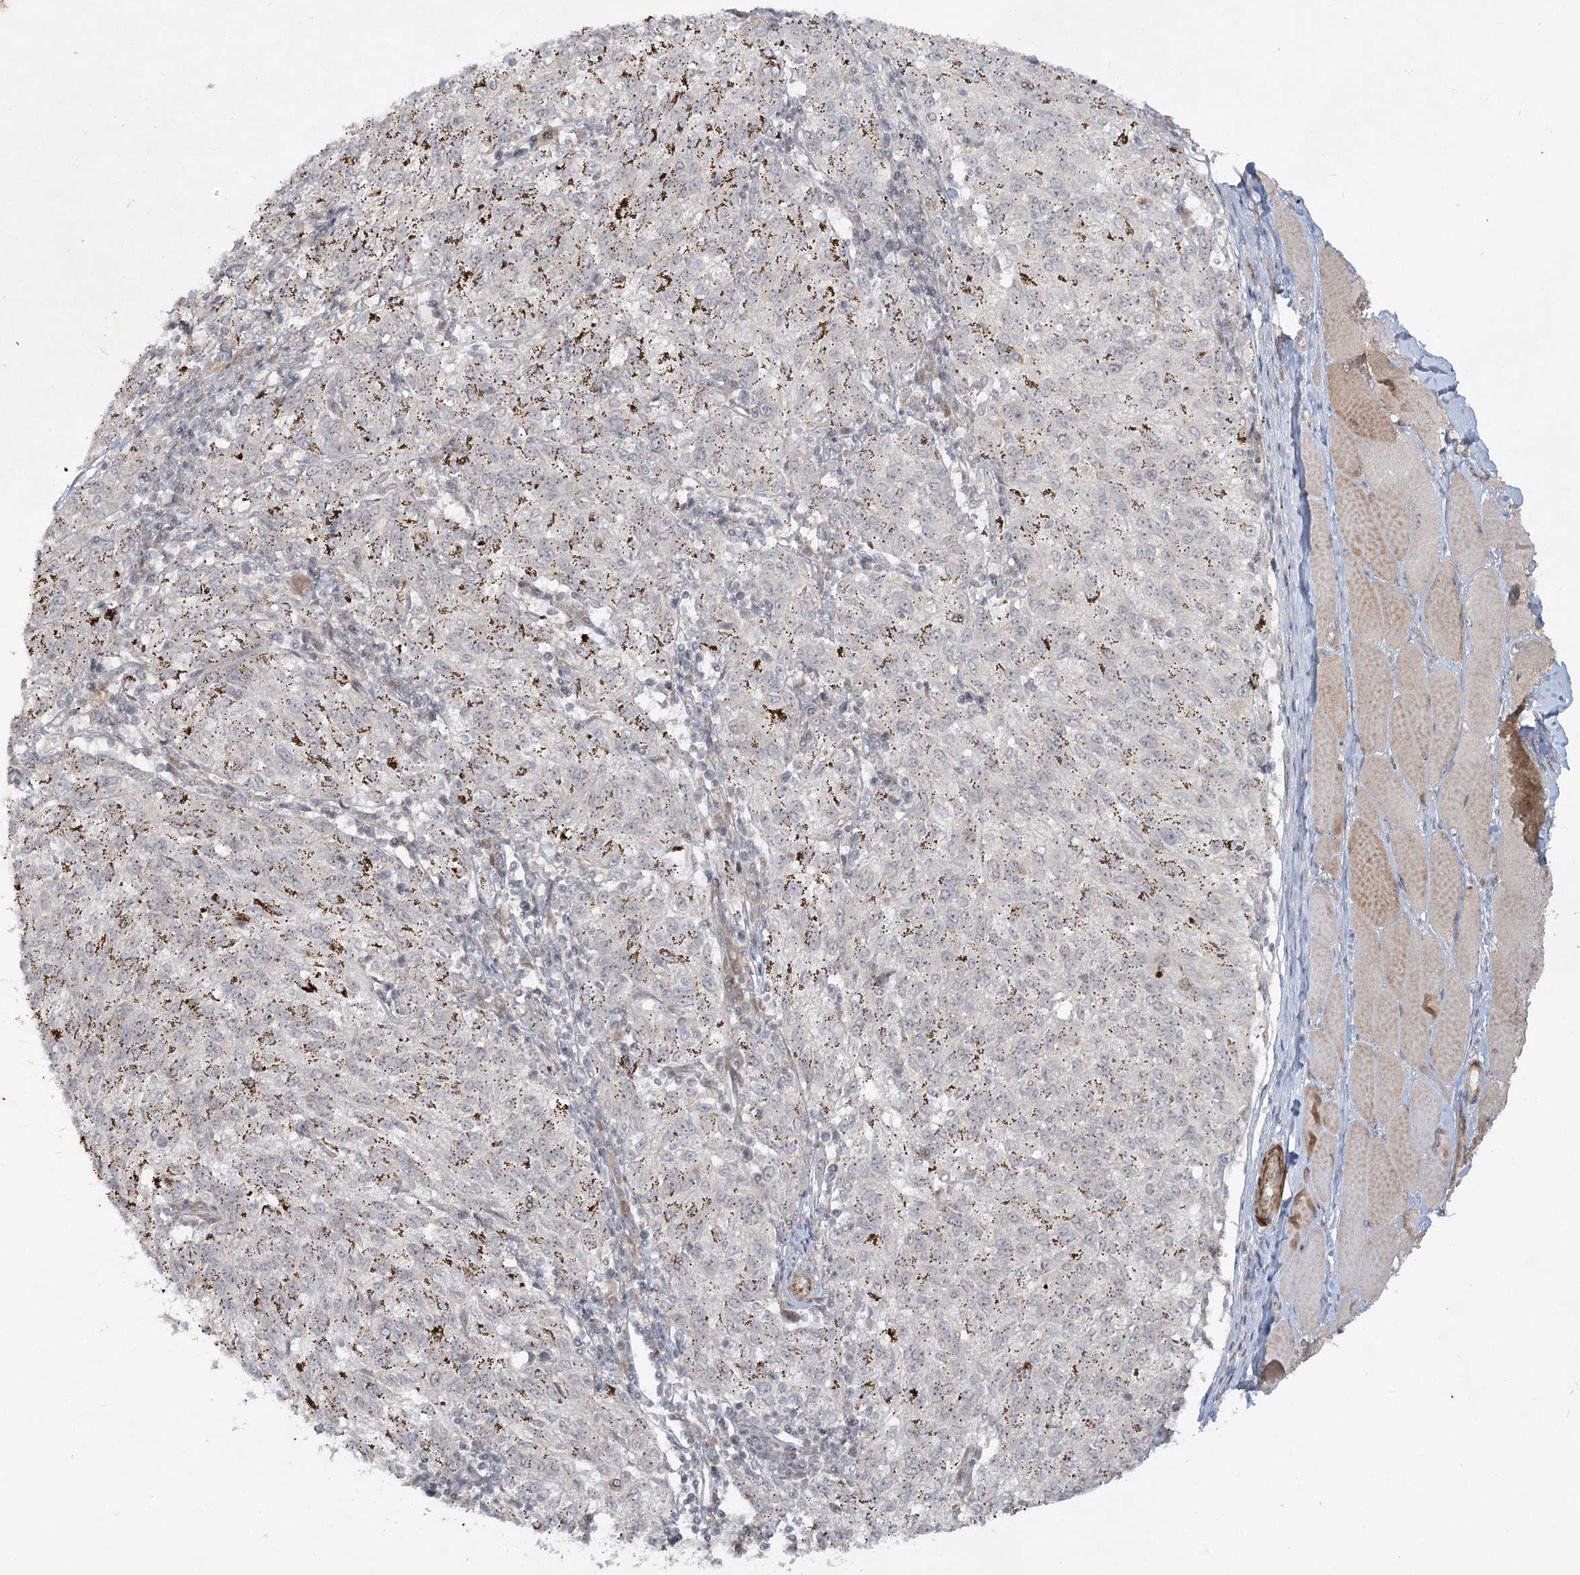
{"staining": {"intensity": "negative", "quantity": "none", "location": "none"}, "tissue": "melanoma", "cell_type": "Tumor cells", "image_type": "cancer", "snomed": [{"axis": "morphology", "description": "Malignant melanoma, NOS"}, {"axis": "topography", "description": "Skin"}], "caption": "This micrograph is of malignant melanoma stained with immunohistochemistry (IHC) to label a protein in brown with the nuclei are counter-stained blue. There is no positivity in tumor cells.", "gene": "SH2D3A", "patient": {"sex": "female", "age": 72}}